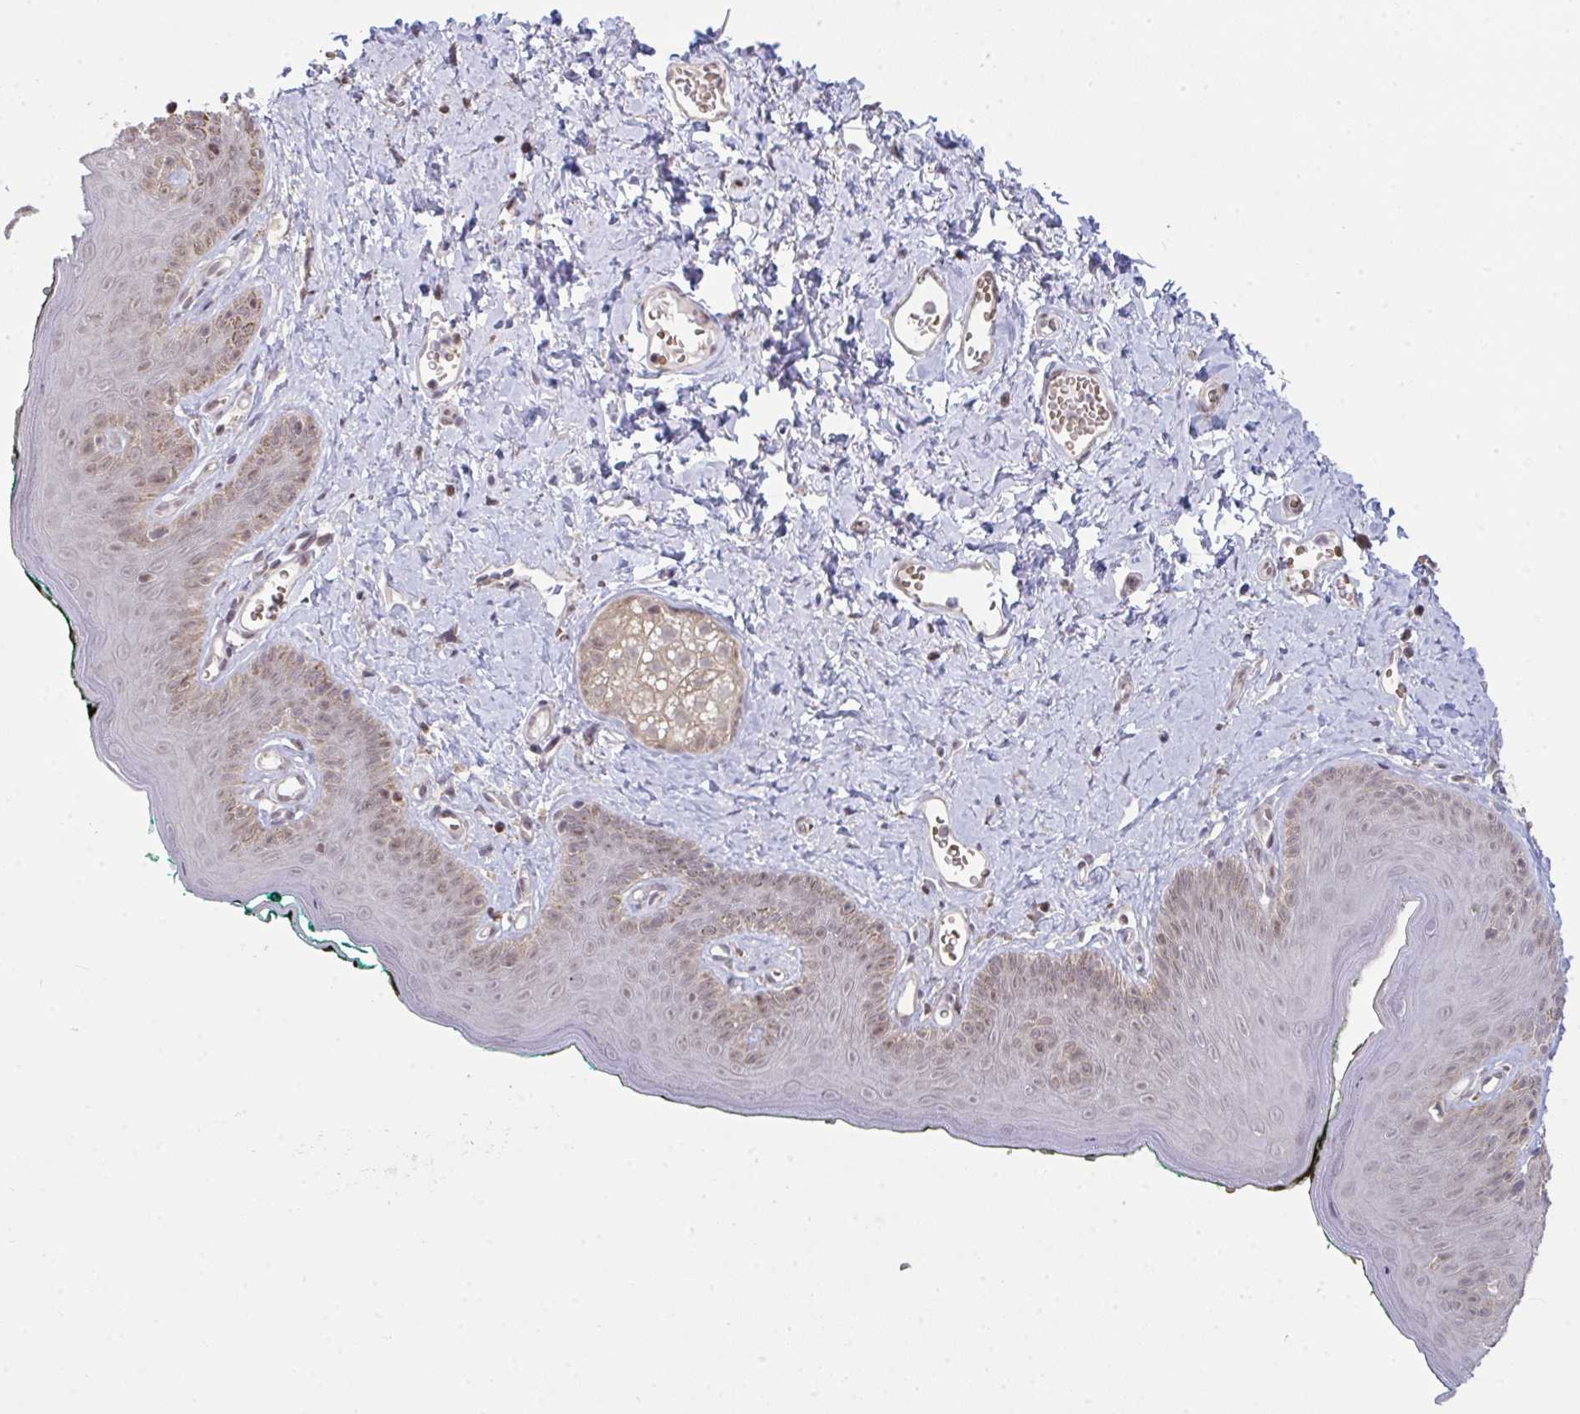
{"staining": {"intensity": "moderate", "quantity": "<25%", "location": "nuclear"}, "tissue": "skin", "cell_type": "Epidermal cells", "image_type": "normal", "snomed": [{"axis": "morphology", "description": "Normal tissue, NOS"}, {"axis": "topography", "description": "Vulva"}, {"axis": "topography", "description": "Peripheral nerve tissue"}], "caption": "Immunohistochemical staining of normal skin exhibits <25% levels of moderate nuclear protein expression in about <25% of epidermal cells. The staining was performed using DAB, with brown indicating positive protein expression. Nuclei are stained blue with hematoxylin.", "gene": "SAP30", "patient": {"sex": "female", "age": 66}}